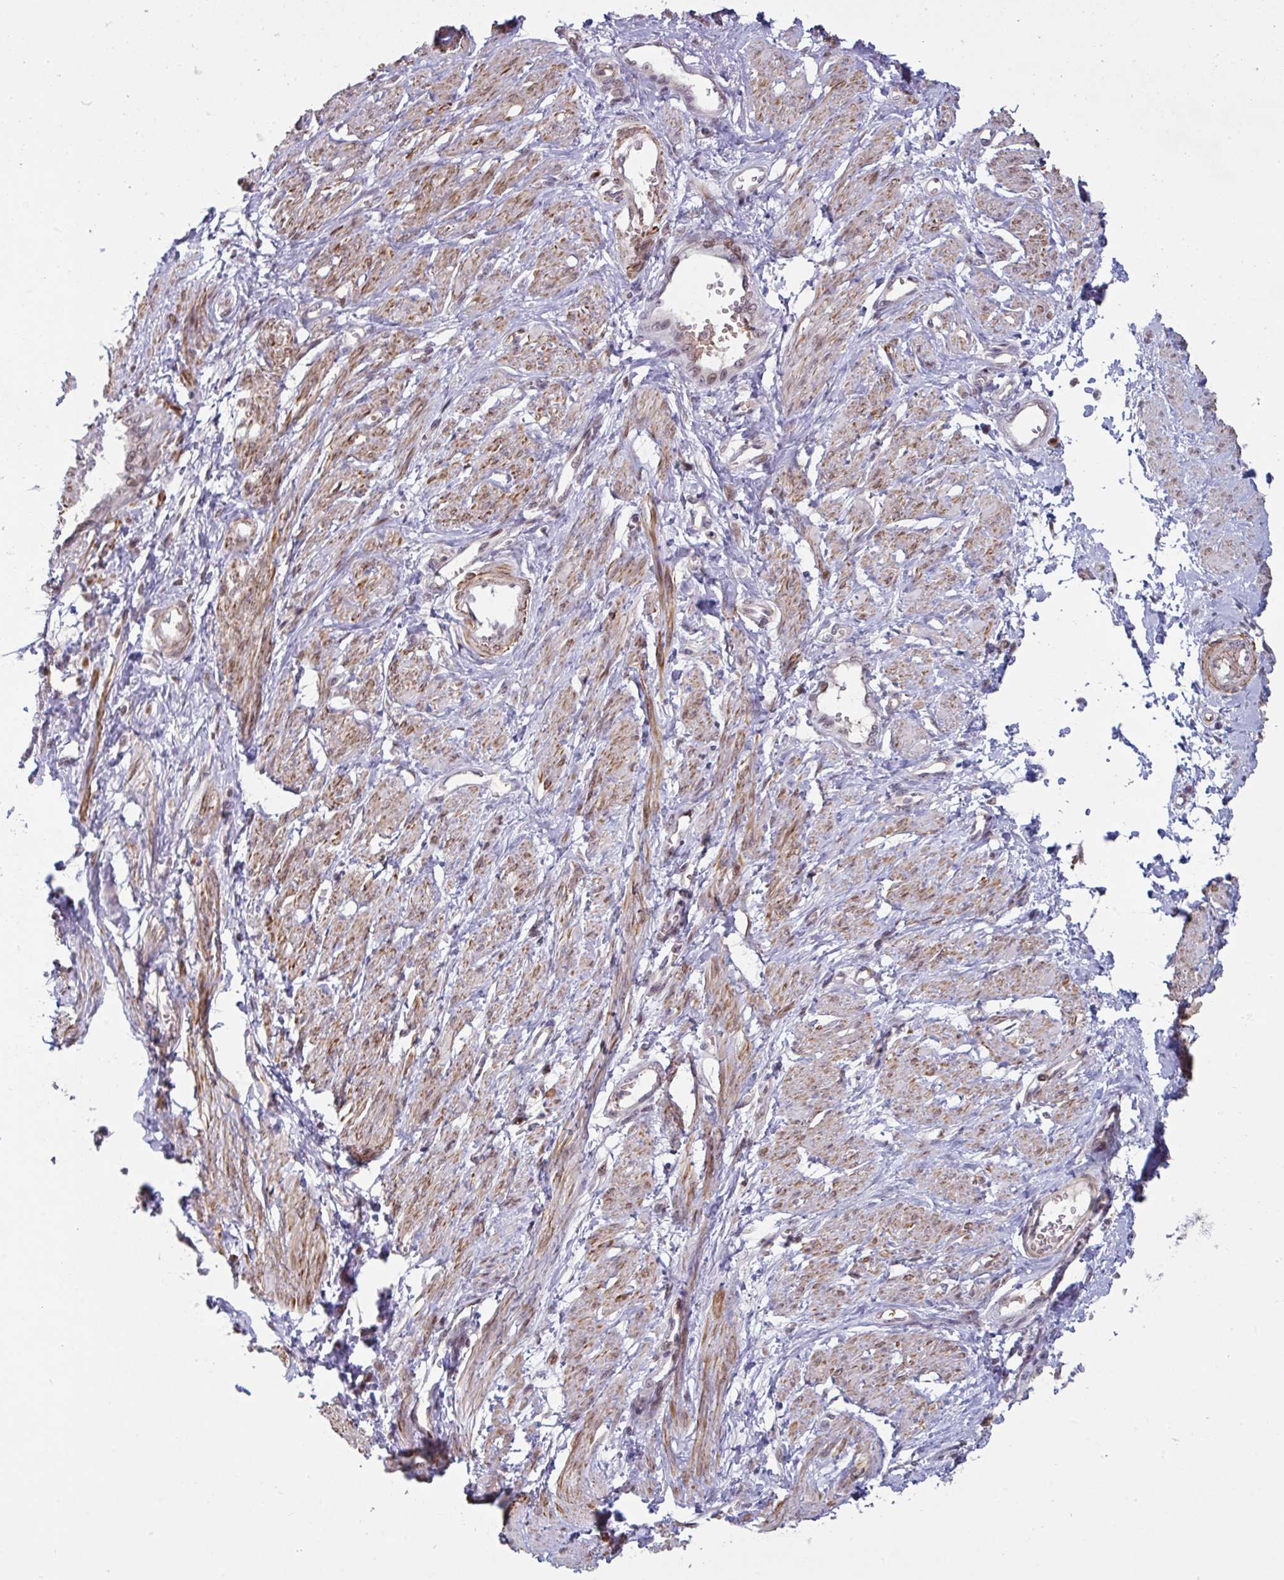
{"staining": {"intensity": "moderate", "quantity": "25%-75%", "location": "cytoplasmic/membranous"}, "tissue": "smooth muscle", "cell_type": "Smooth muscle cells", "image_type": "normal", "snomed": [{"axis": "morphology", "description": "Normal tissue, NOS"}, {"axis": "topography", "description": "Smooth muscle"}, {"axis": "topography", "description": "Uterus"}], "caption": "DAB immunohistochemical staining of unremarkable human smooth muscle shows moderate cytoplasmic/membranous protein expression in approximately 25%-75% of smooth muscle cells. (DAB (3,3'-diaminobenzidine) IHC with brightfield microscopy, high magnification).", "gene": "NLRP13", "patient": {"sex": "female", "age": 39}}